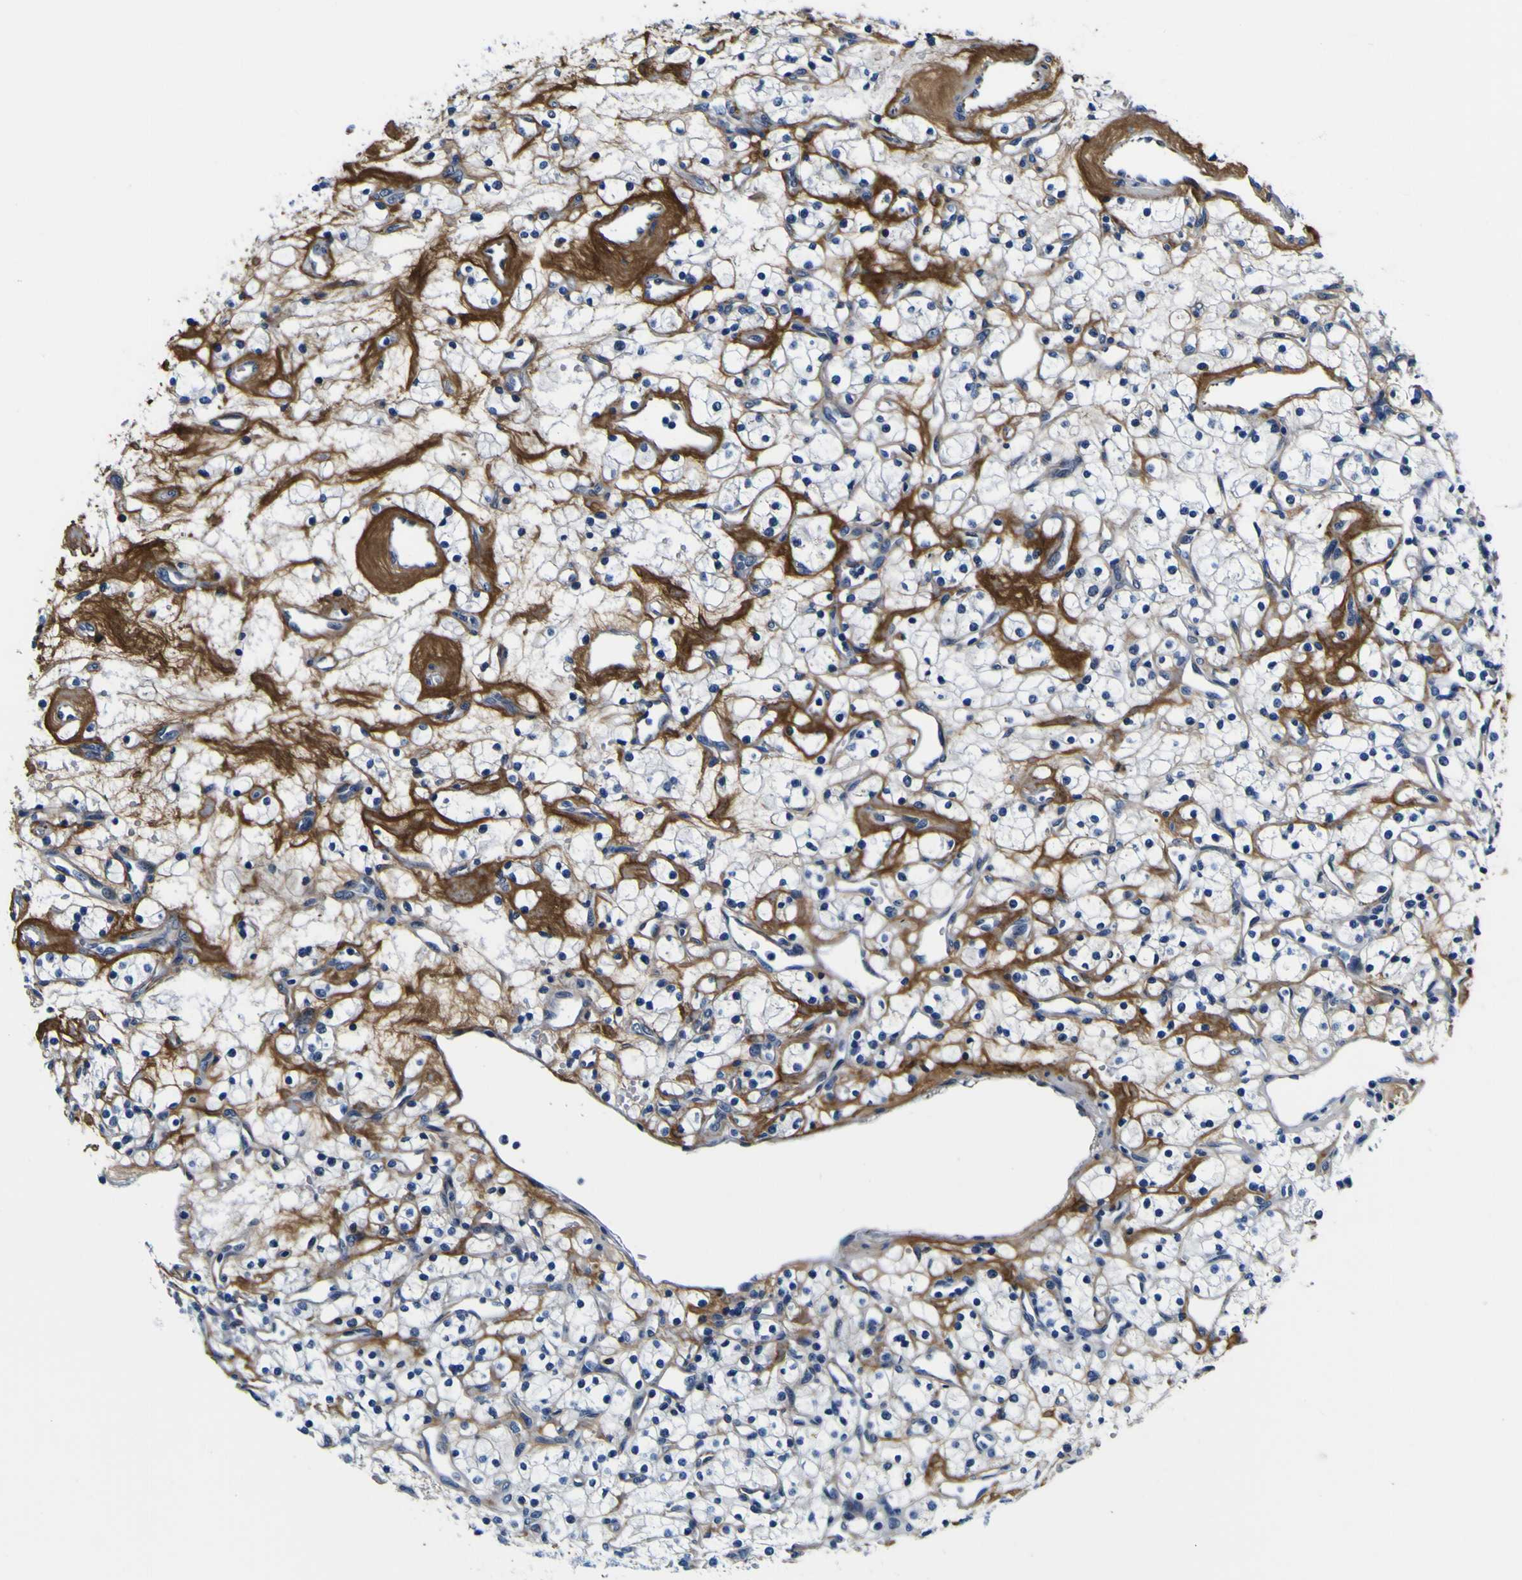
{"staining": {"intensity": "negative", "quantity": "none", "location": "none"}, "tissue": "renal cancer", "cell_type": "Tumor cells", "image_type": "cancer", "snomed": [{"axis": "morphology", "description": "Adenocarcinoma, NOS"}, {"axis": "topography", "description": "Kidney"}], "caption": "A high-resolution image shows IHC staining of adenocarcinoma (renal), which exhibits no significant staining in tumor cells. (DAB (3,3'-diaminobenzidine) immunohistochemistry, high magnification).", "gene": "POSTN", "patient": {"sex": "female", "age": 60}}